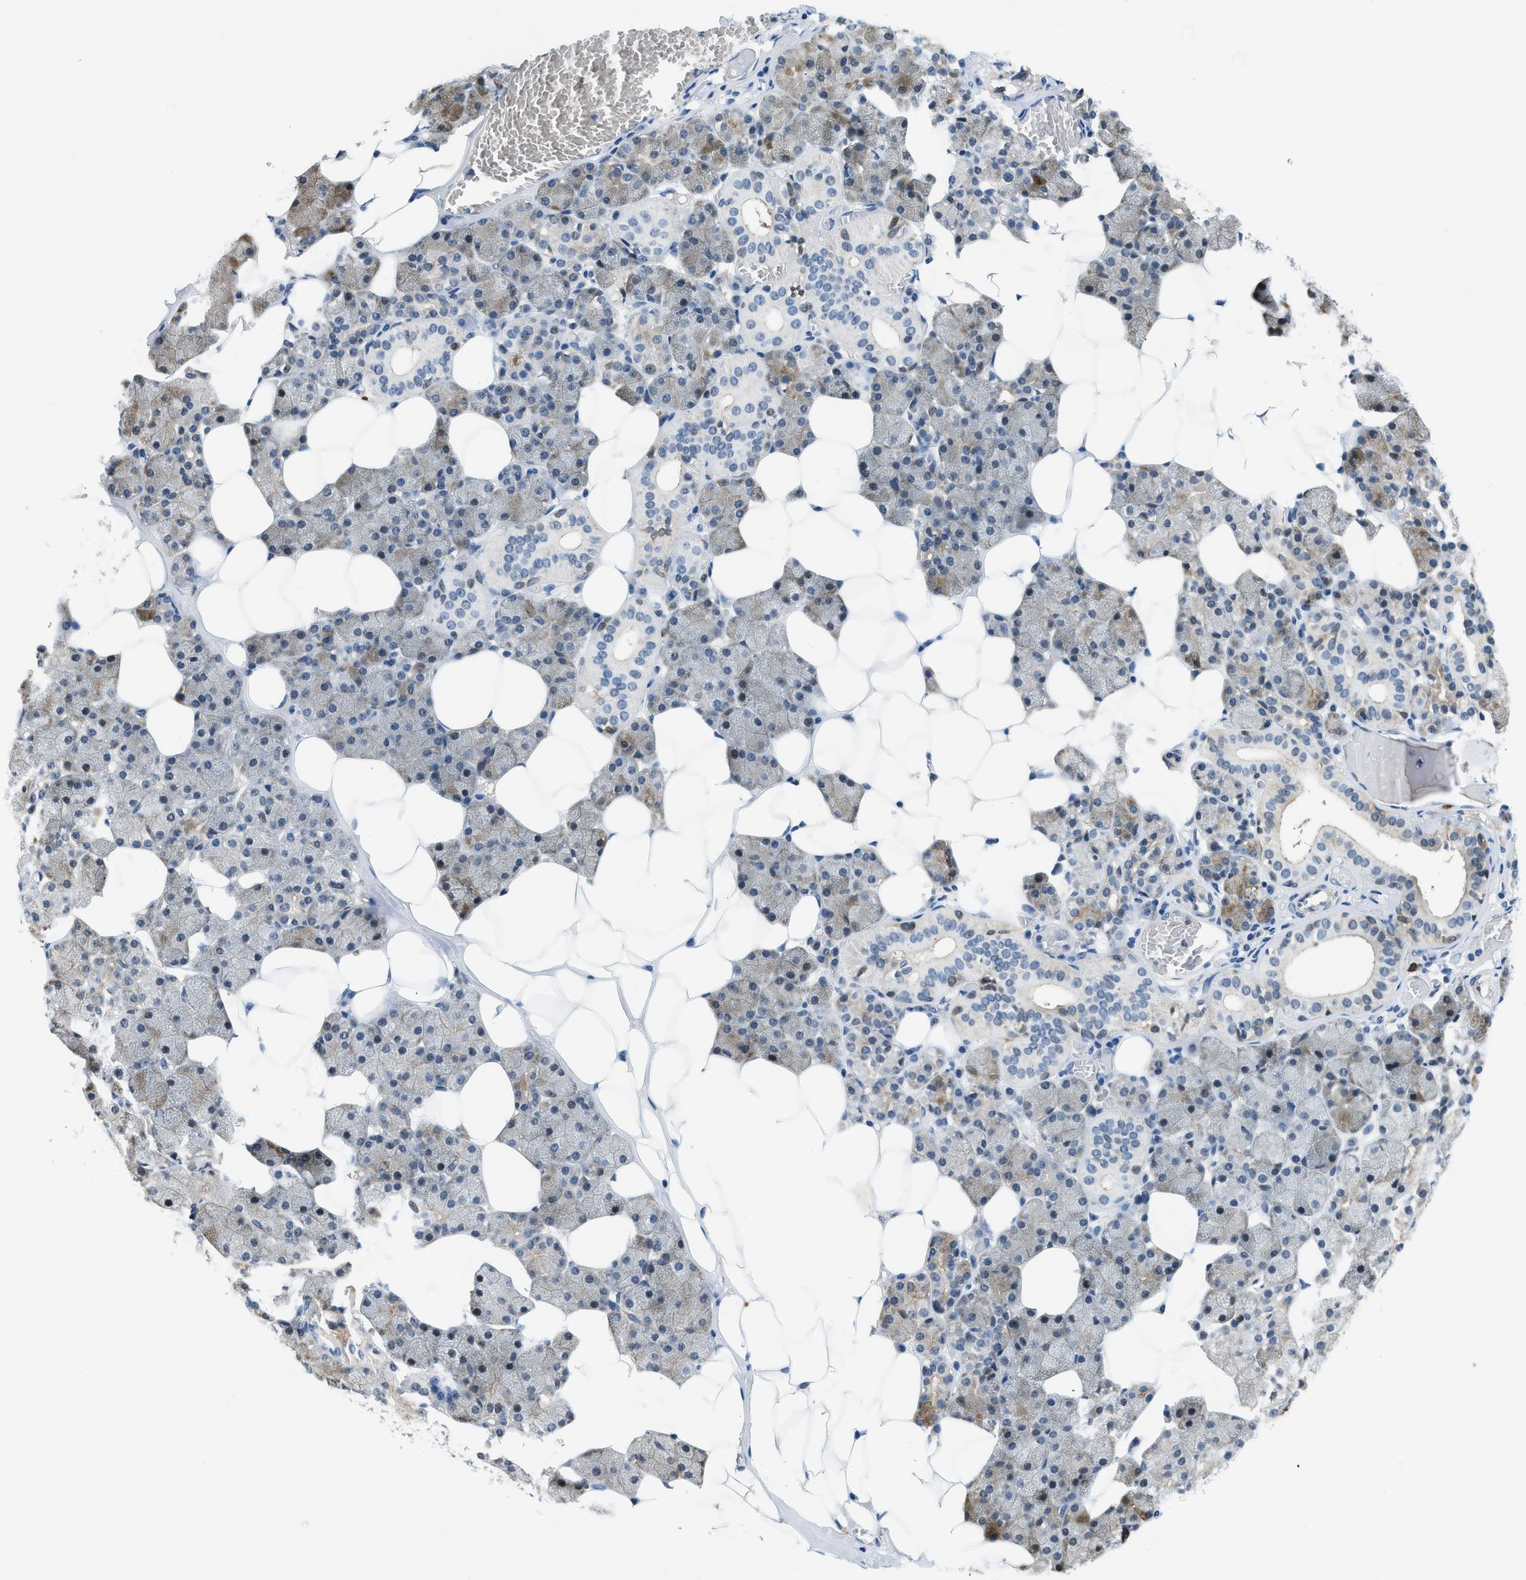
{"staining": {"intensity": "weak", "quantity": "<25%", "location": "cytoplasmic/membranous"}, "tissue": "salivary gland", "cell_type": "Glandular cells", "image_type": "normal", "snomed": [{"axis": "morphology", "description": "Normal tissue, NOS"}, {"axis": "topography", "description": "Salivary gland"}], "caption": "An immunohistochemistry (IHC) image of unremarkable salivary gland is shown. There is no staining in glandular cells of salivary gland.", "gene": "CBLB", "patient": {"sex": "female", "age": 33}}